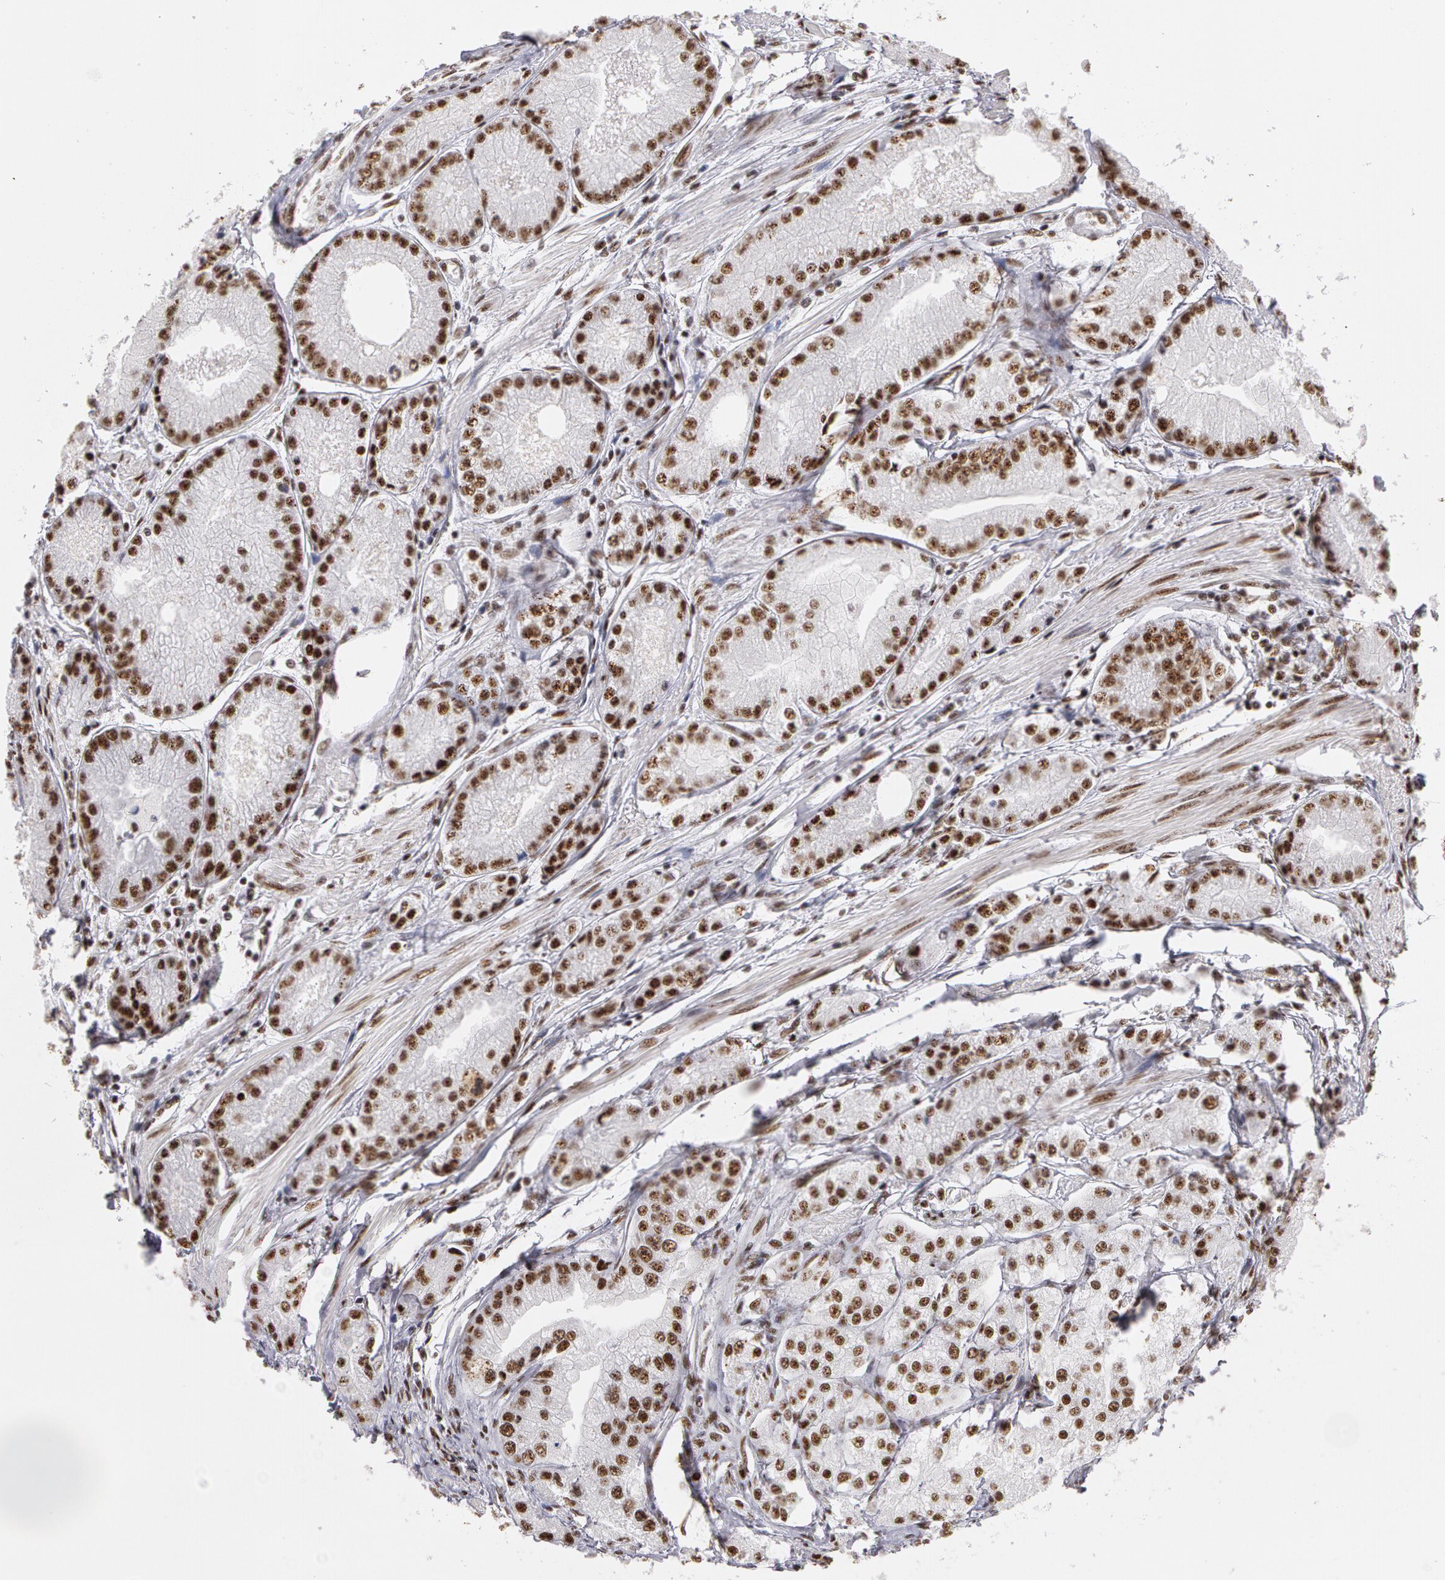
{"staining": {"intensity": "moderate", "quantity": ">75%", "location": "nuclear"}, "tissue": "prostate cancer", "cell_type": "Tumor cells", "image_type": "cancer", "snomed": [{"axis": "morphology", "description": "Adenocarcinoma, Medium grade"}, {"axis": "topography", "description": "Prostate"}], "caption": "This is a photomicrograph of immunohistochemistry (IHC) staining of prostate cancer (adenocarcinoma (medium-grade)), which shows moderate staining in the nuclear of tumor cells.", "gene": "PNN", "patient": {"sex": "male", "age": 72}}